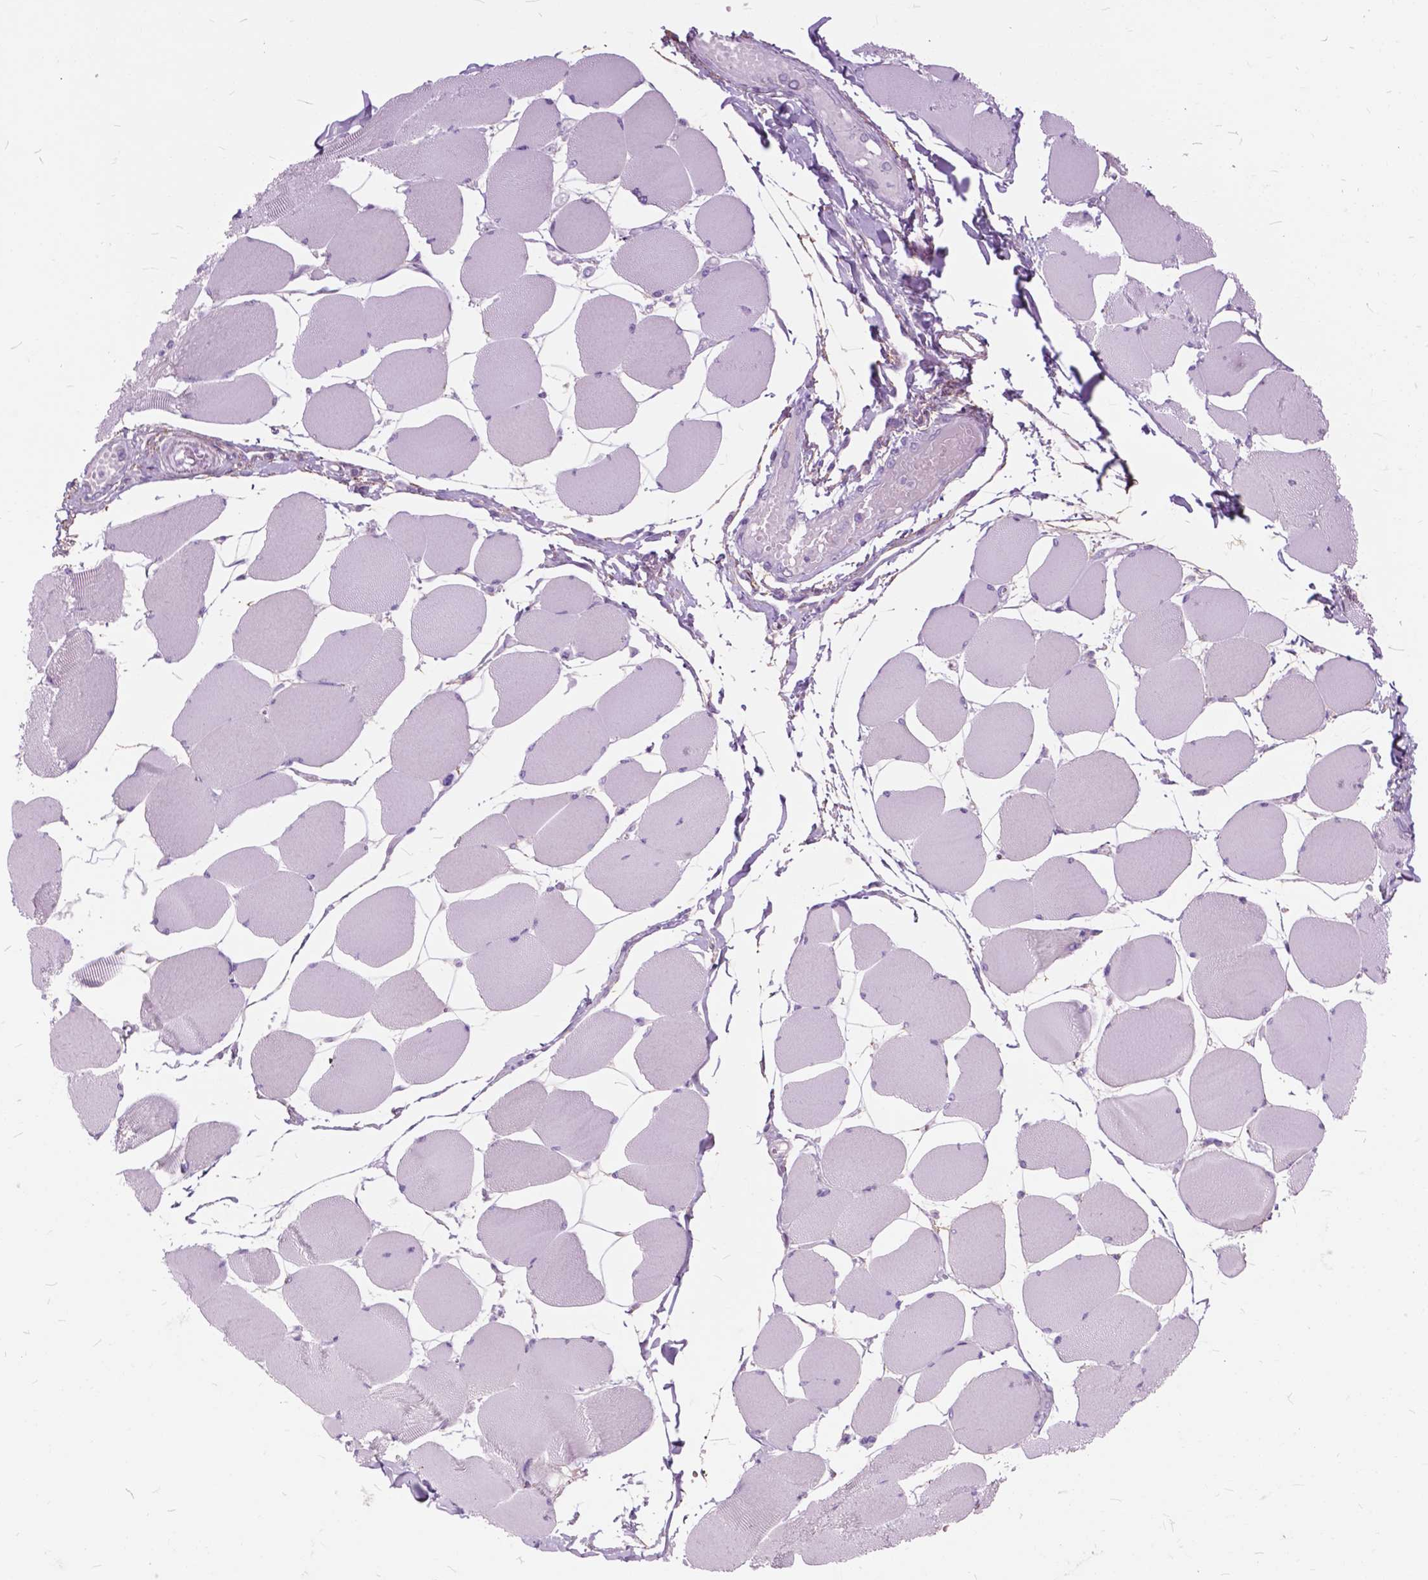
{"staining": {"intensity": "weak", "quantity": "<25%", "location": "cytoplasmic/membranous"}, "tissue": "skeletal muscle", "cell_type": "Myocytes", "image_type": "normal", "snomed": [{"axis": "morphology", "description": "Normal tissue, NOS"}, {"axis": "topography", "description": "Skeletal muscle"}], "caption": "High power microscopy image of an immunohistochemistry (IHC) image of normal skeletal muscle, revealing no significant expression in myocytes. (IHC, brightfield microscopy, high magnification).", "gene": "GDF9", "patient": {"sex": "female", "age": 75}}